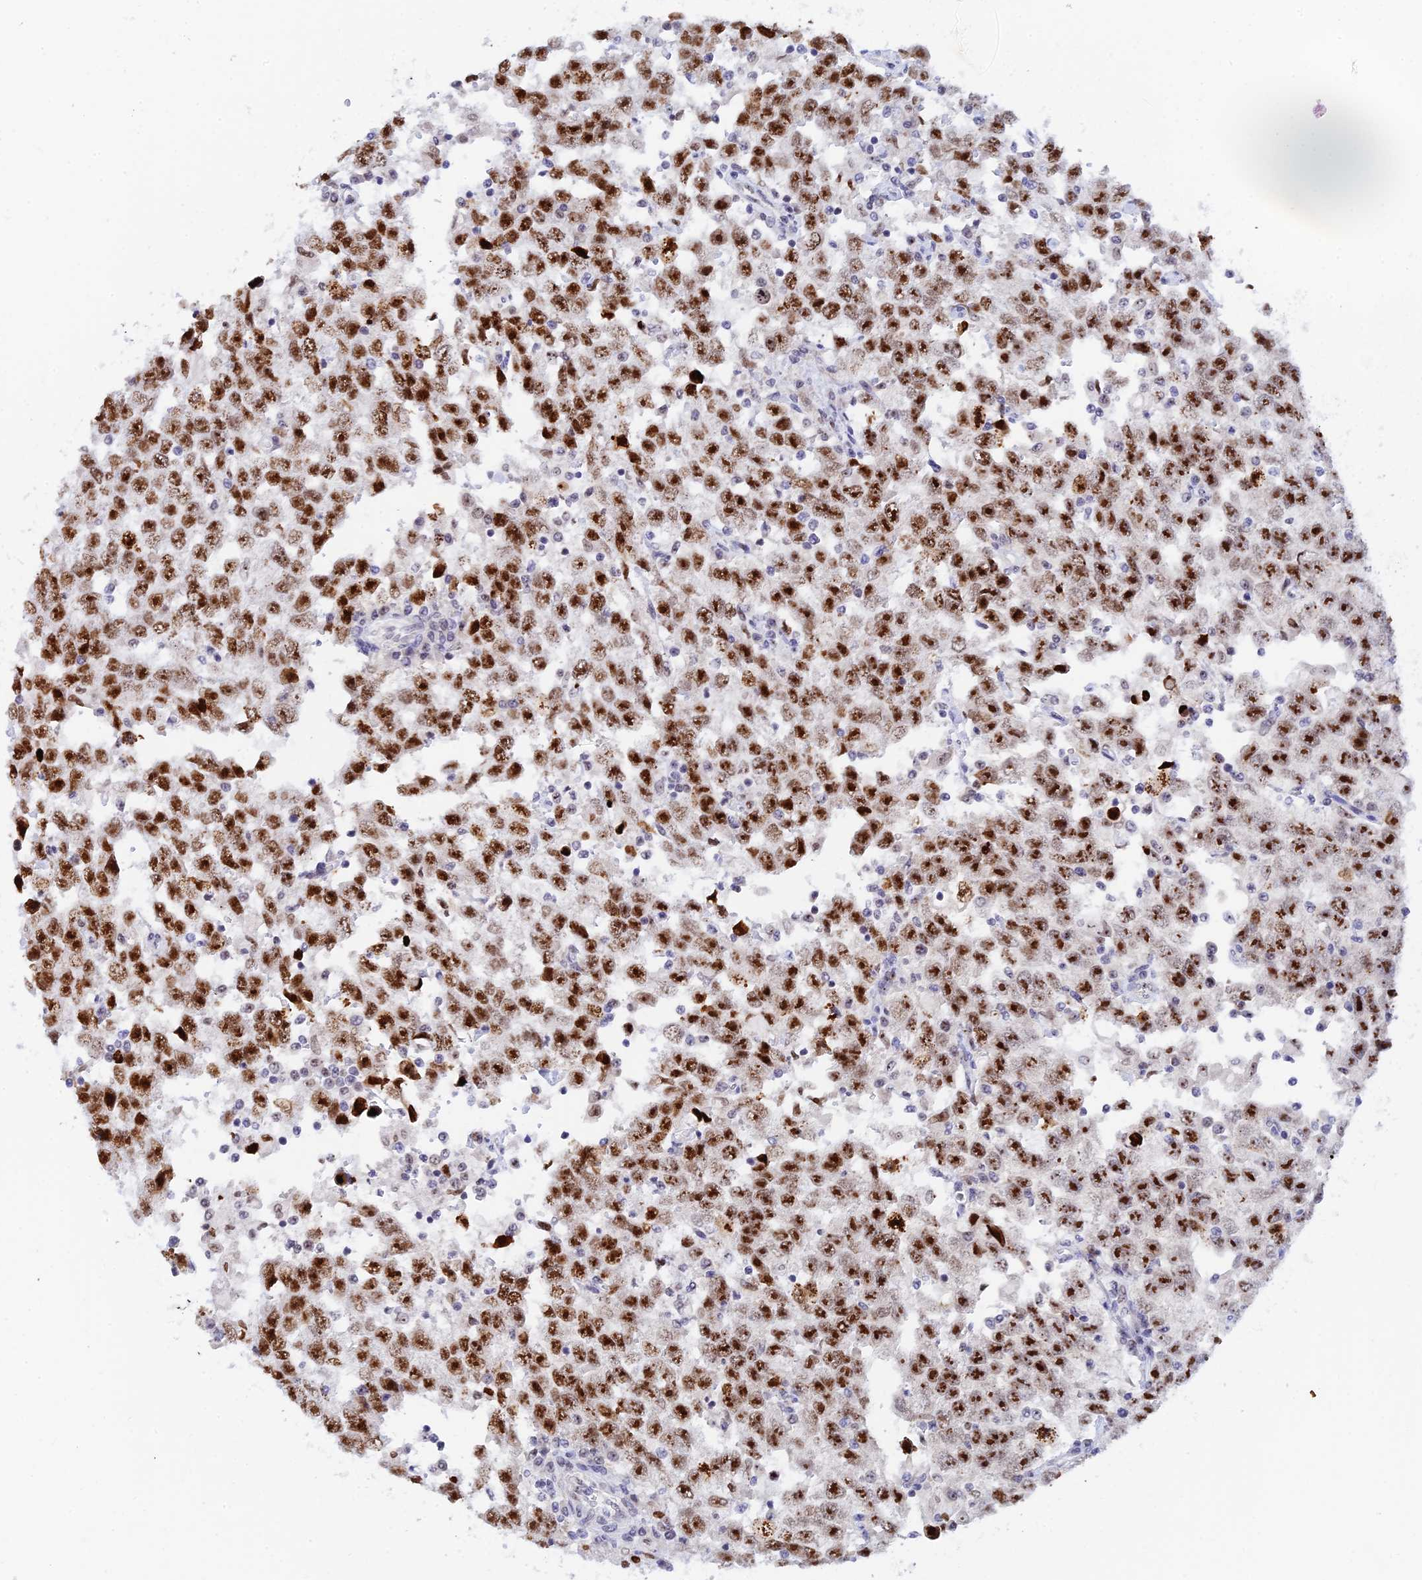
{"staining": {"intensity": "strong", "quantity": ">75%", "location": "nuclear"}, "tissue": "testis cancer", "cell_type": "Tumor cells", "image_type": "cancer", "snomed": [{"axis": "morphology", "description": "Seminoma, NOS"}, {"axis": "topography", "description": "Testis"}], "caption": "This photomicrograph shows IHC staining of human testis cancer (seminoma), with high strong nuclear staining in approximately >75% of tumor cells.", "gene": "RSL1D1", "patient": {"sex": "male", "age": 41}}